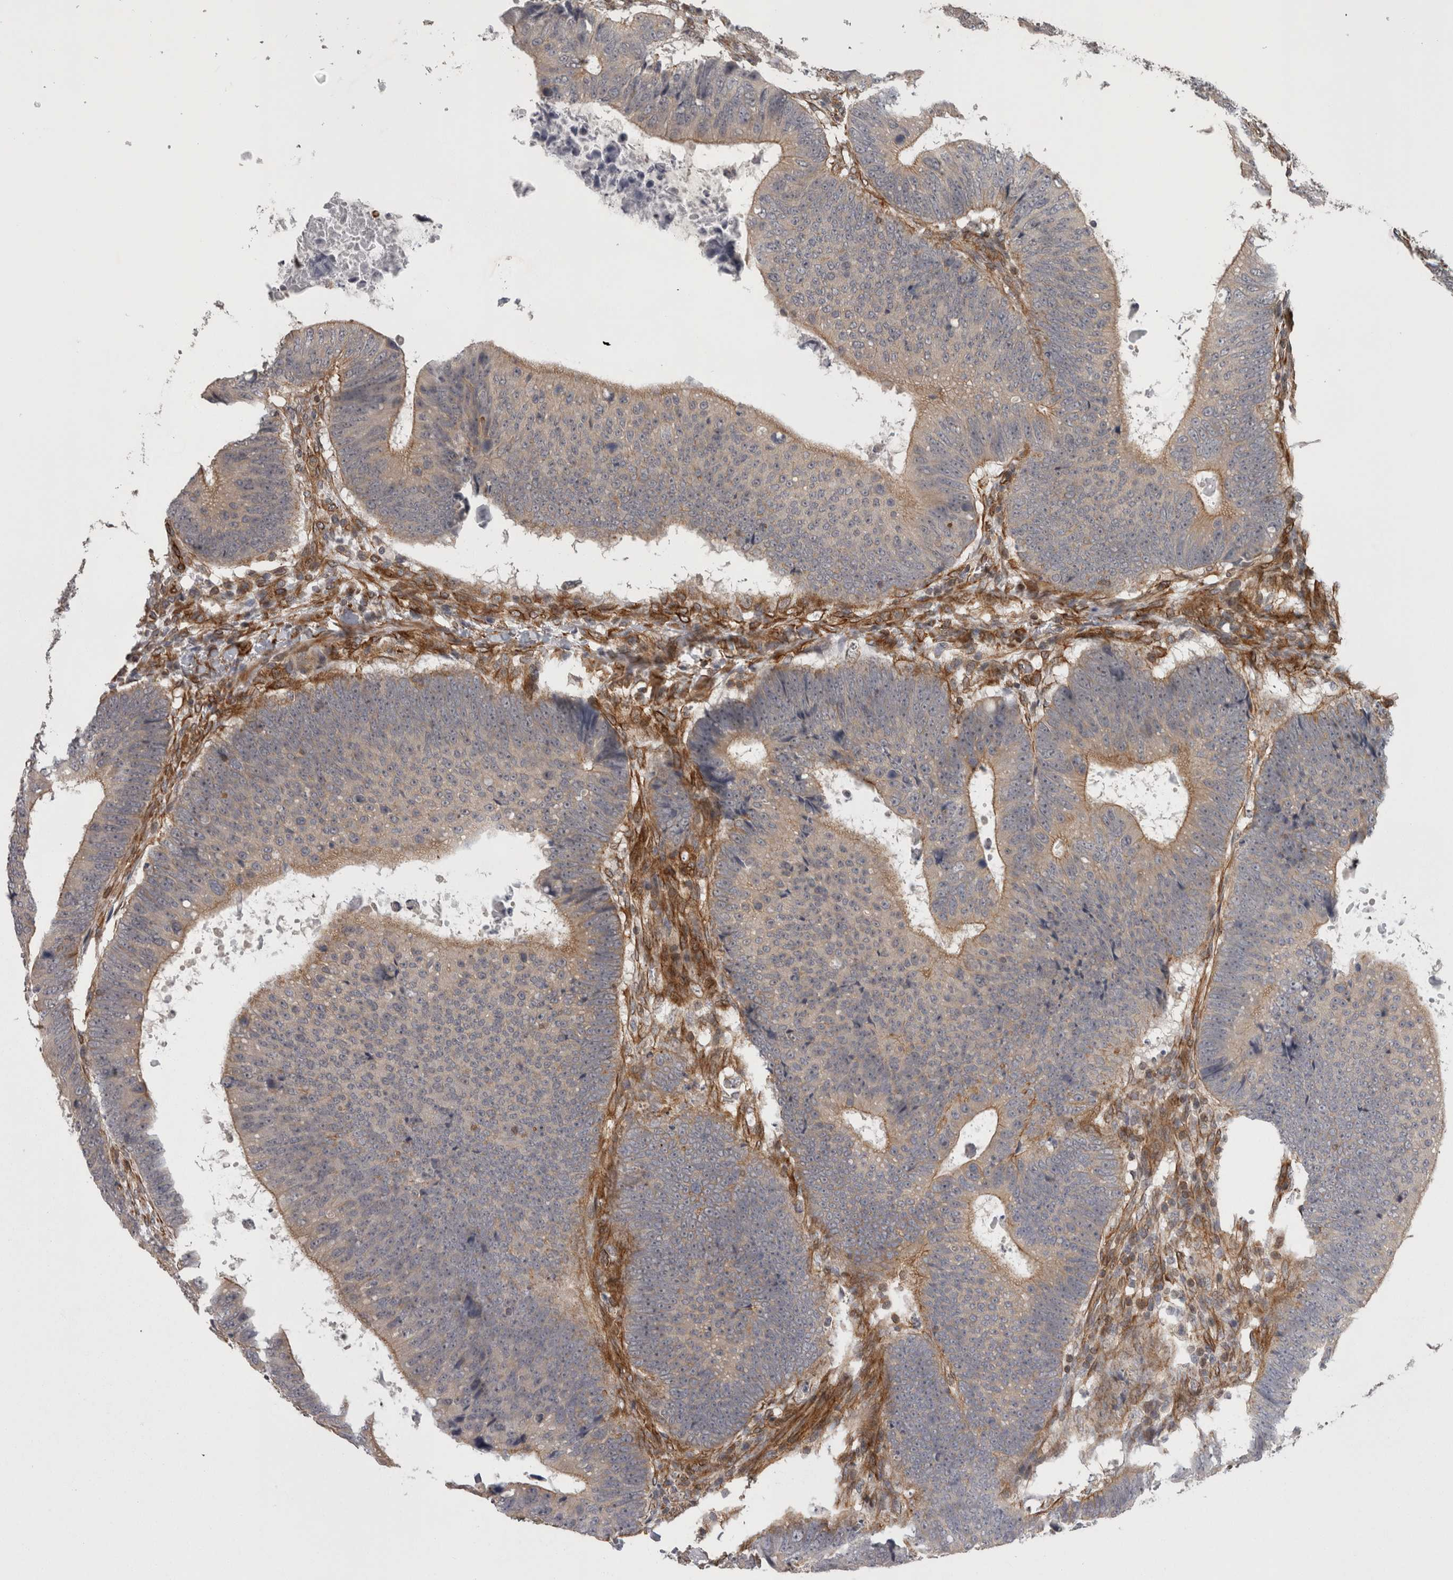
{"staining": {"intensity": "weak", "quantity": "<25%", "location": "cytoplasmic/membranous"}, "tissue": "colorectal cancer", "cell_type": "Tumor cells", "image_type": "cancer", "snomed": [{"axis": "morphology", "description": "Adenocarcinoma, NOS"}, {"axis": "topography", "description": "Colon"}], "caption": "Colorectal adenocarcinoma was stained to show a protein in brown. There is no significant staining in tumor cells.", "gene": "RMDN1", "patient": {"sex": "male", "age": 56}}